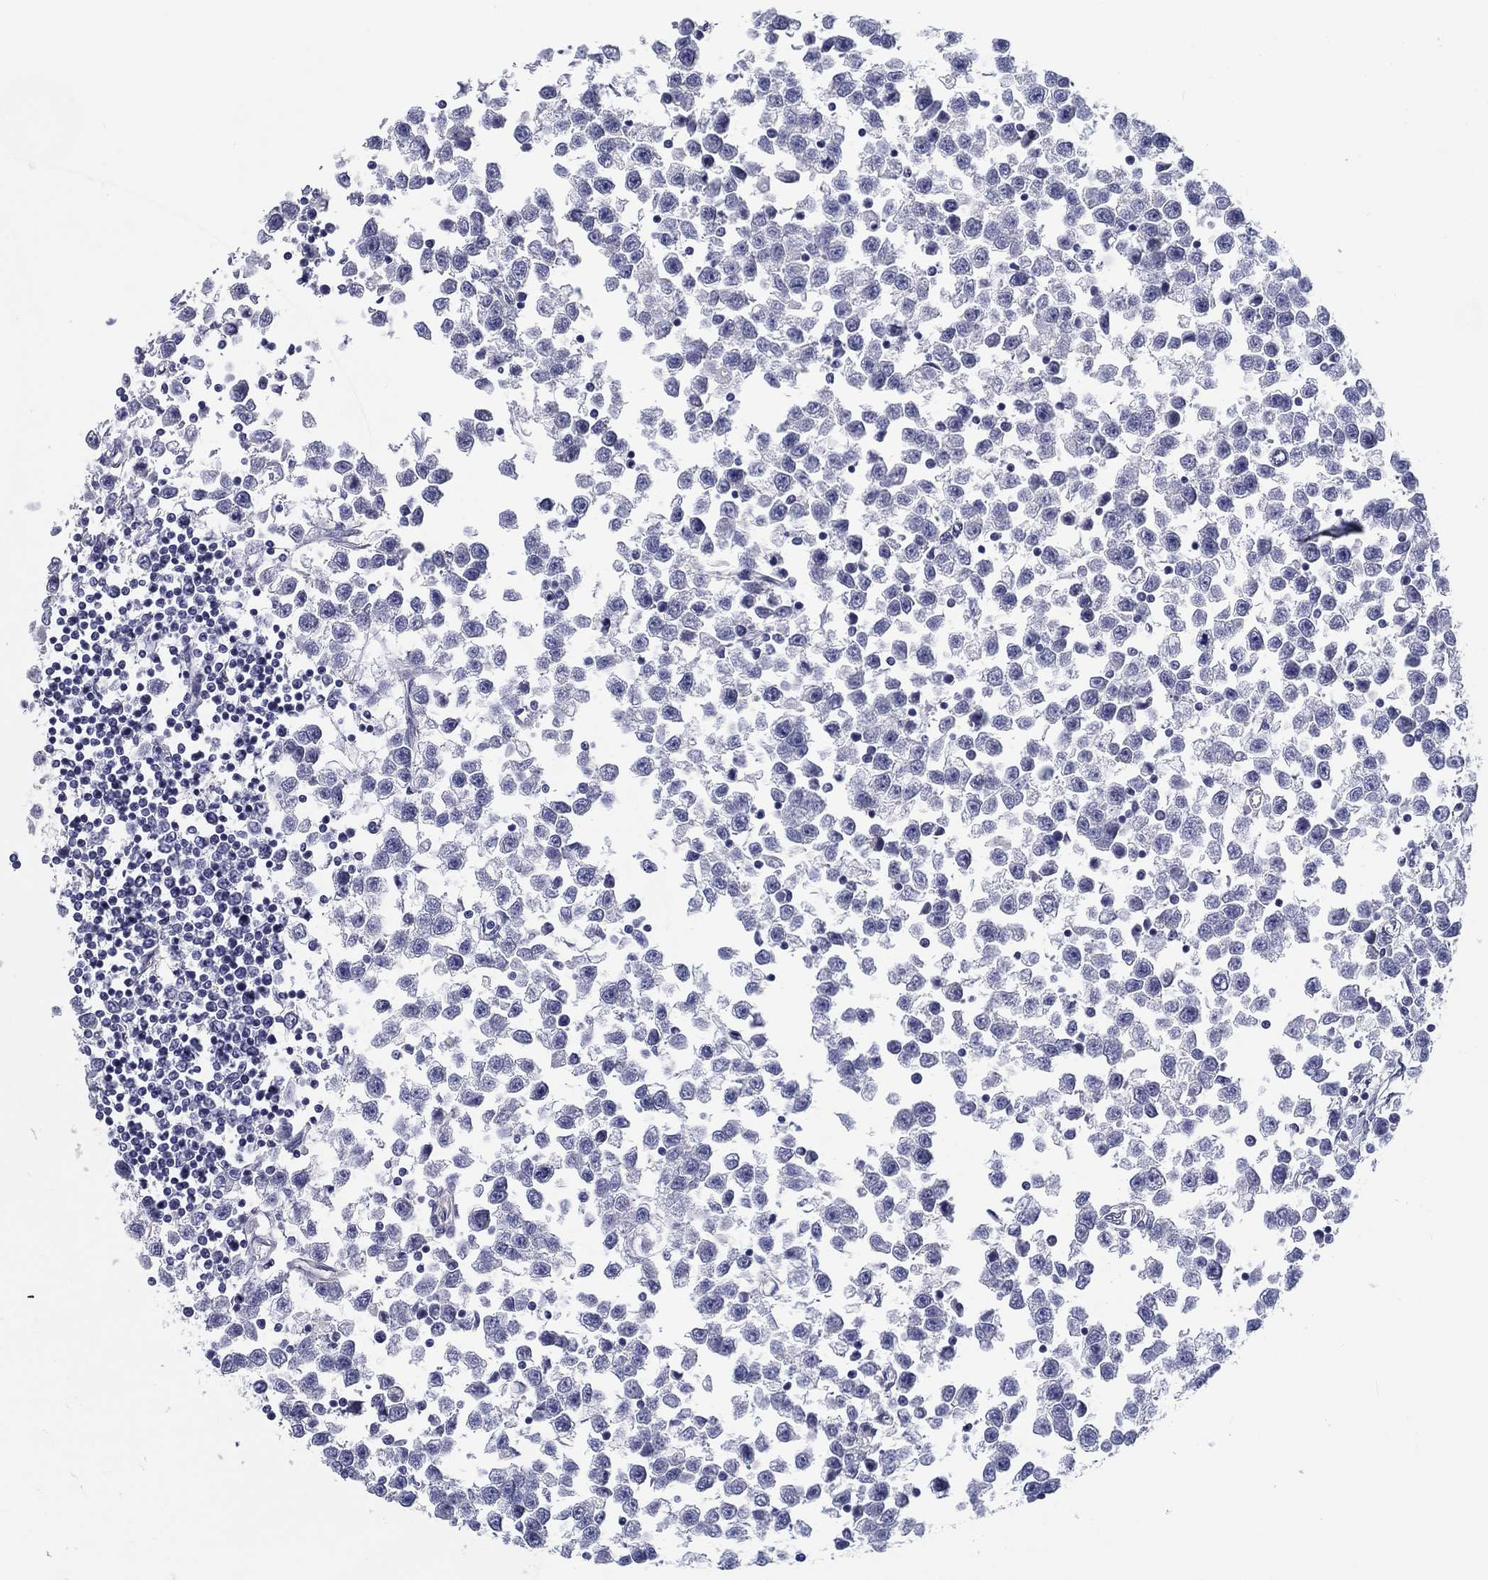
{"staining": {"intensity": "negative", "quantity": "none", "location": "none"}, "tissue": "testis cancer", "cell_type": "Tumor cells", "image_type": "cancer", "snomed": [{"axis": "morphology", "description": "Seminoma, NOS"}, {"axis": "topography", "description": "Testis"}], "caption": "A photomicrograph of testis cancer stained for a protein shows no brown staining in tumor cells.", "gene": "CRYGD", "patient": {"sex": "male", "age": 34}}